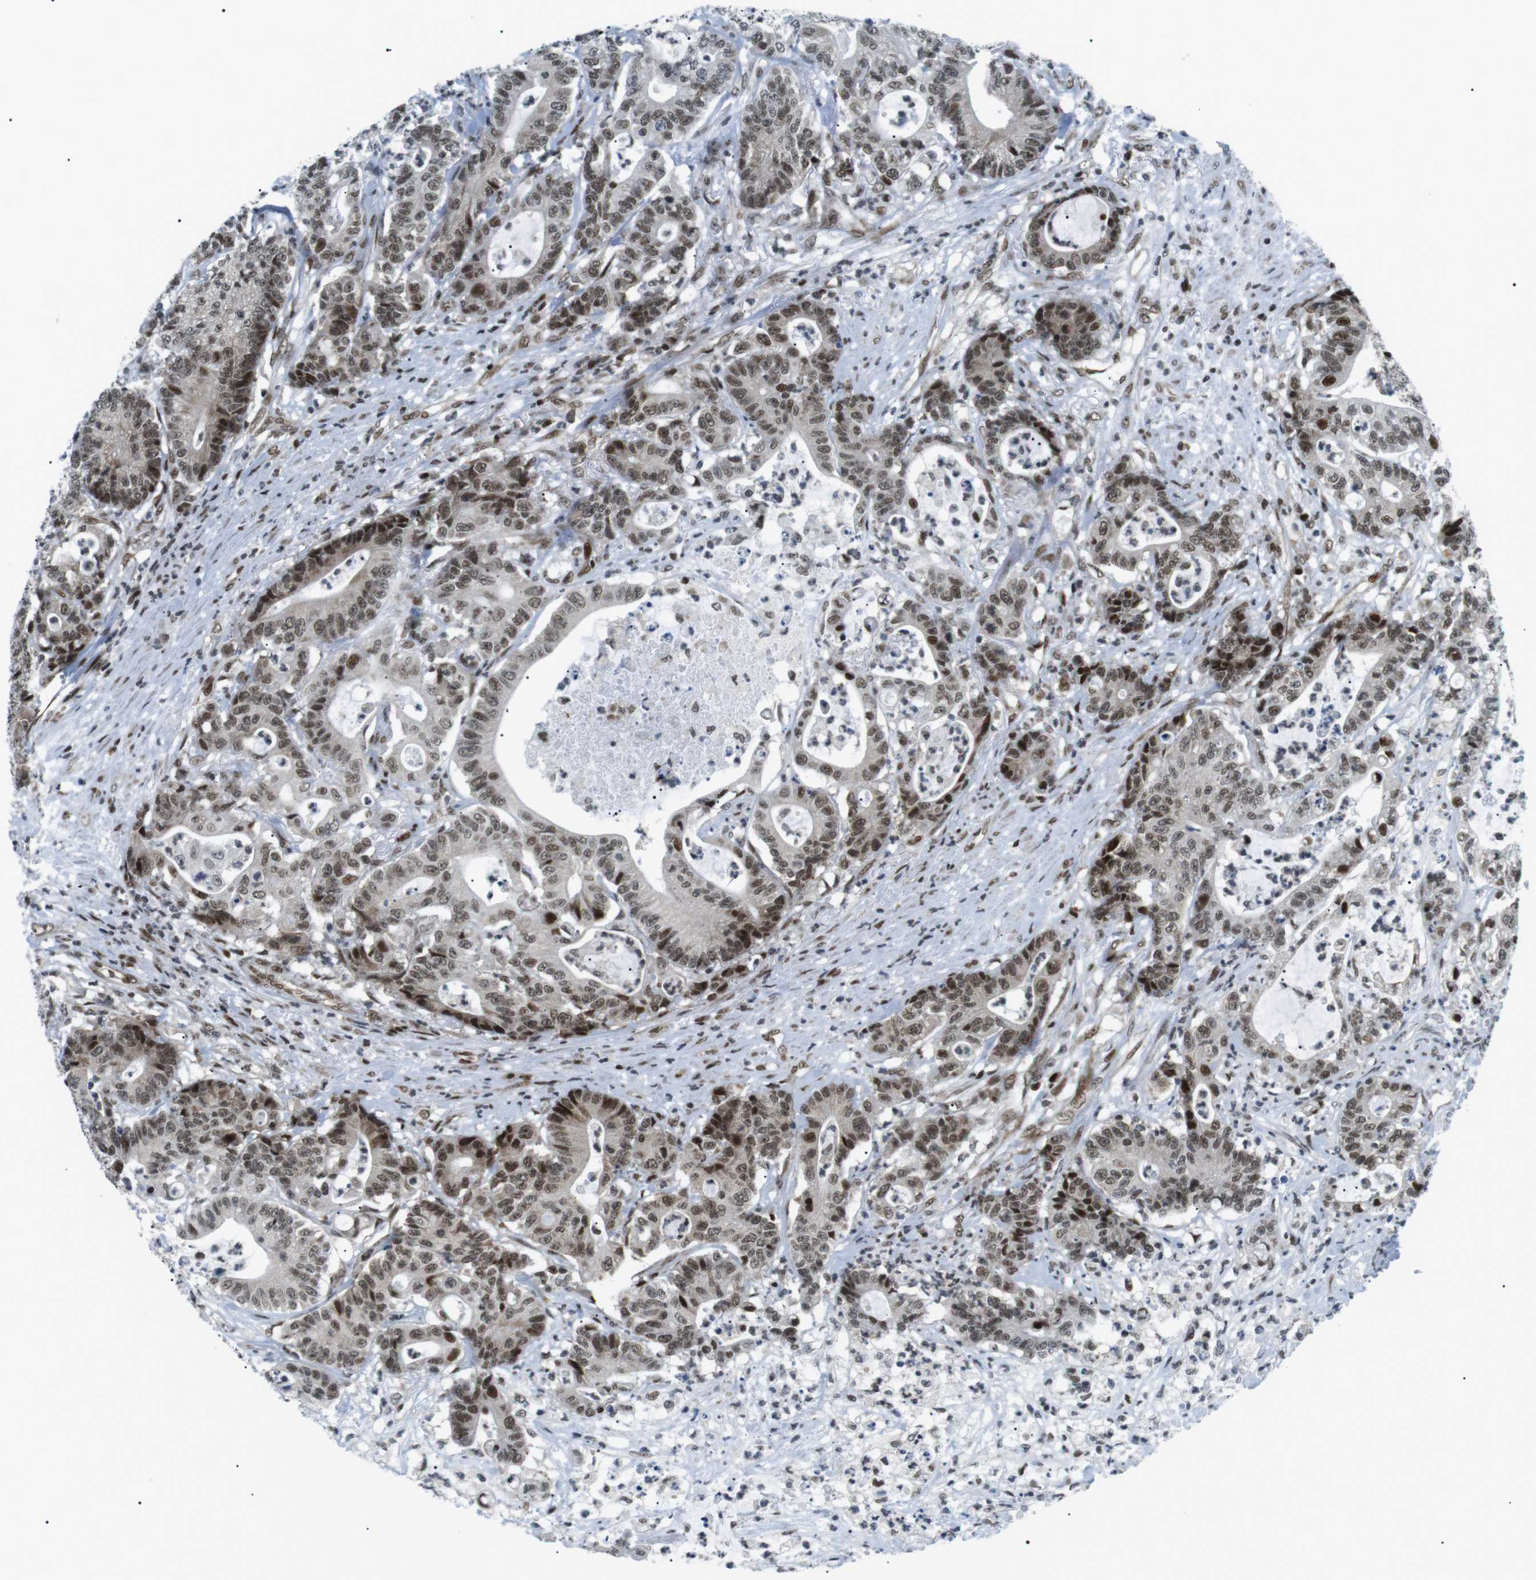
{"staining": {"intensity": "strong", "quantity": "<25%", "location": "nuclear"}, "tissue": "colorectal cancer", "cell_type": "Tumor cells", "image_type": "cancer", "snomed": [{"axis": "morphology", "description": "Adenocarcinoma, NOS"}, {"axis": "topography", "description": "Colon"}], "caption": "Colorectal cancer (adenocarcinoma) tissue shows strong nuclear expression in about <25% of tumor cells The staining was performed using DAB to visualize the protein expression in brown, while the nuclei were stained in blue with hematoxylin (Magnification: 20x).", "gene": "CDC27", "patient": {"sex": "female", "age": 84}}